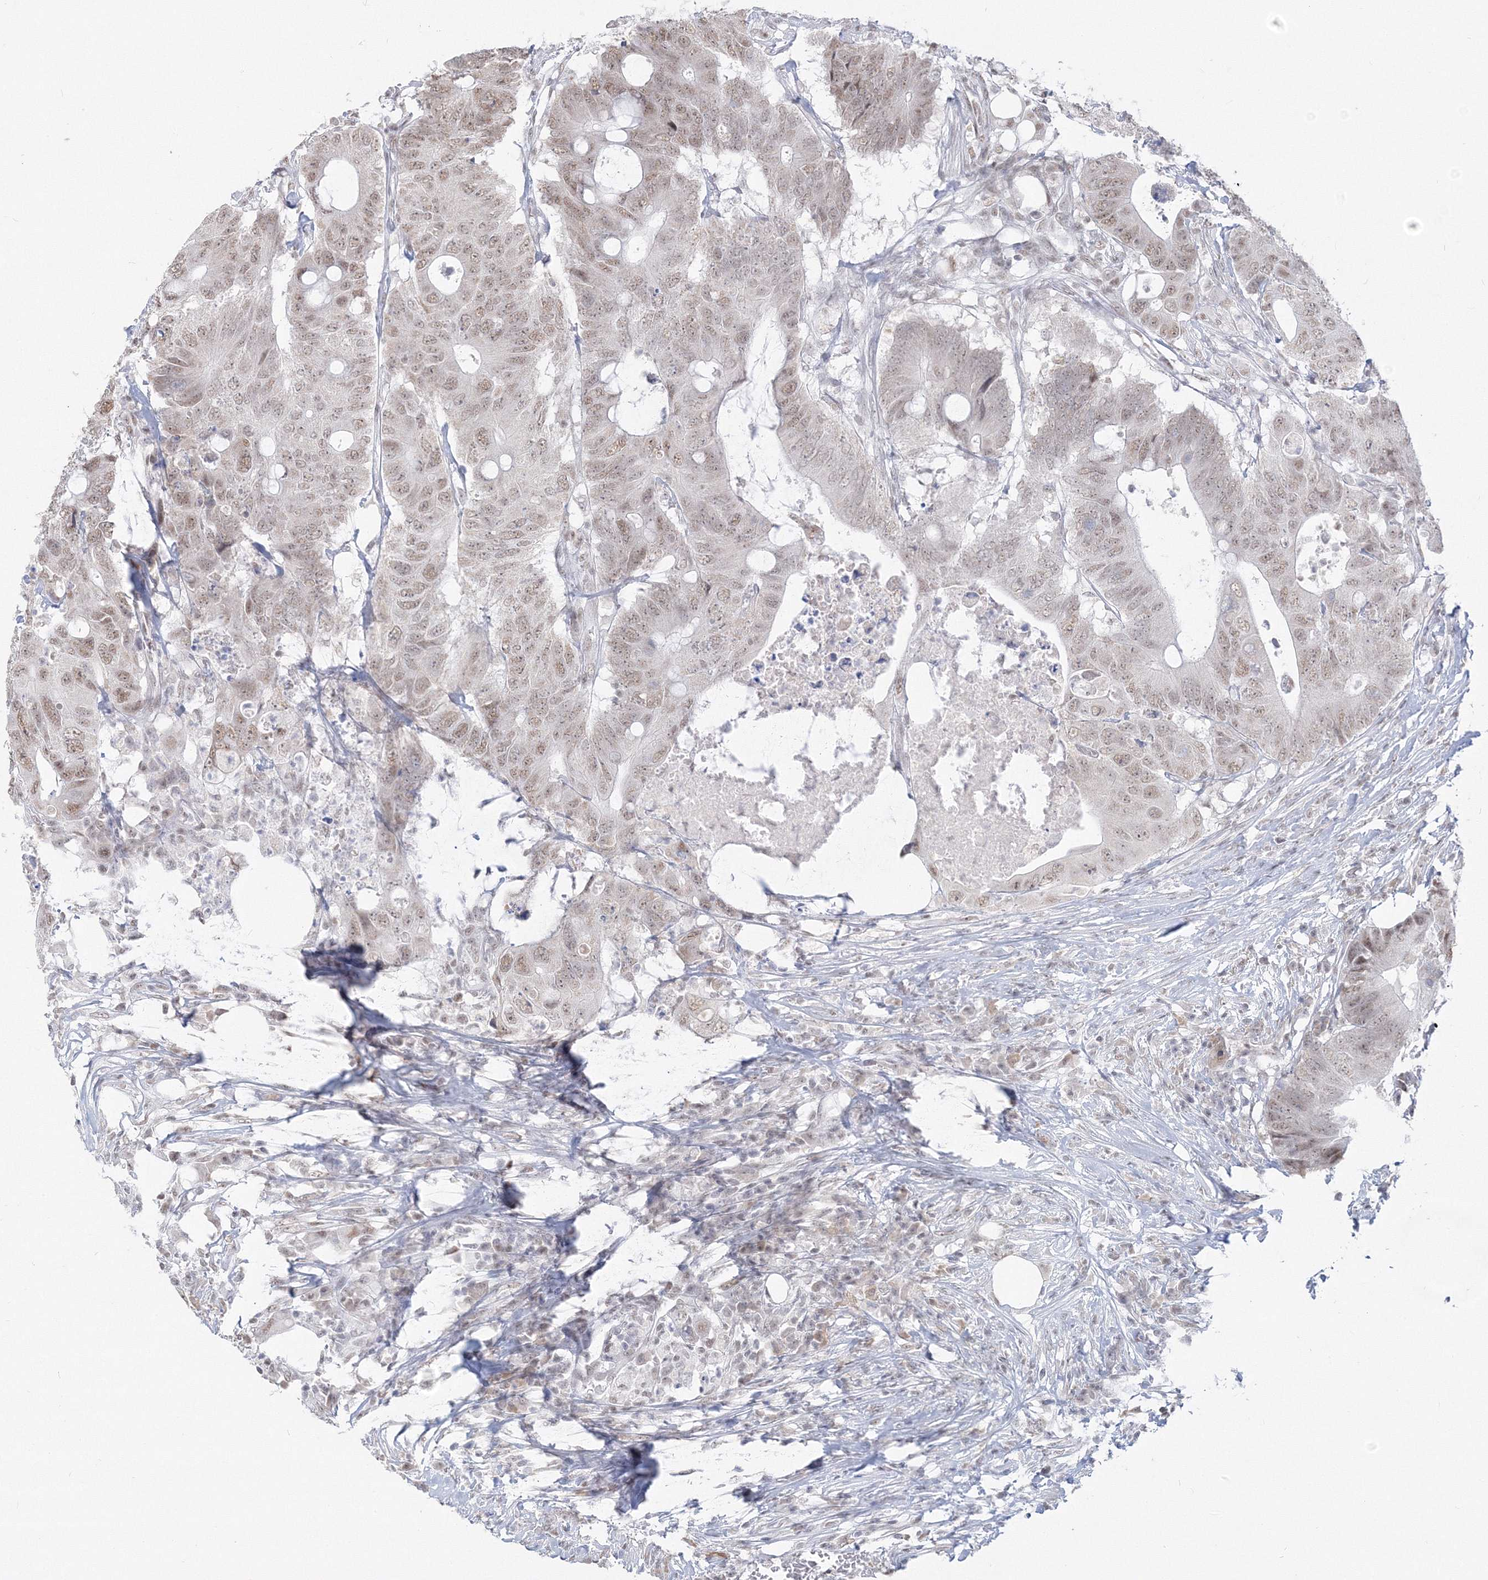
{"staining": {"intensity": "weak", "quantity": ">75%", "location": "nuclear"}, "tissue": "colorectal cancer", "cell_type": "Tumor cells", "image_type": "cancer", "snomed": [{"axis": "morphology", "description": "Adenocarcinoma, NOS"}, {"axis": "topography", "description": "Colon"}], "caption": "An image showing weak nuclear staining in about >75% of tumor cells in colorectal adenocarcinoma, as visualized by brown immunohistochemical staining.", "gene": "PPP4R2", "patient": {"sex": "male", "age": 71}}